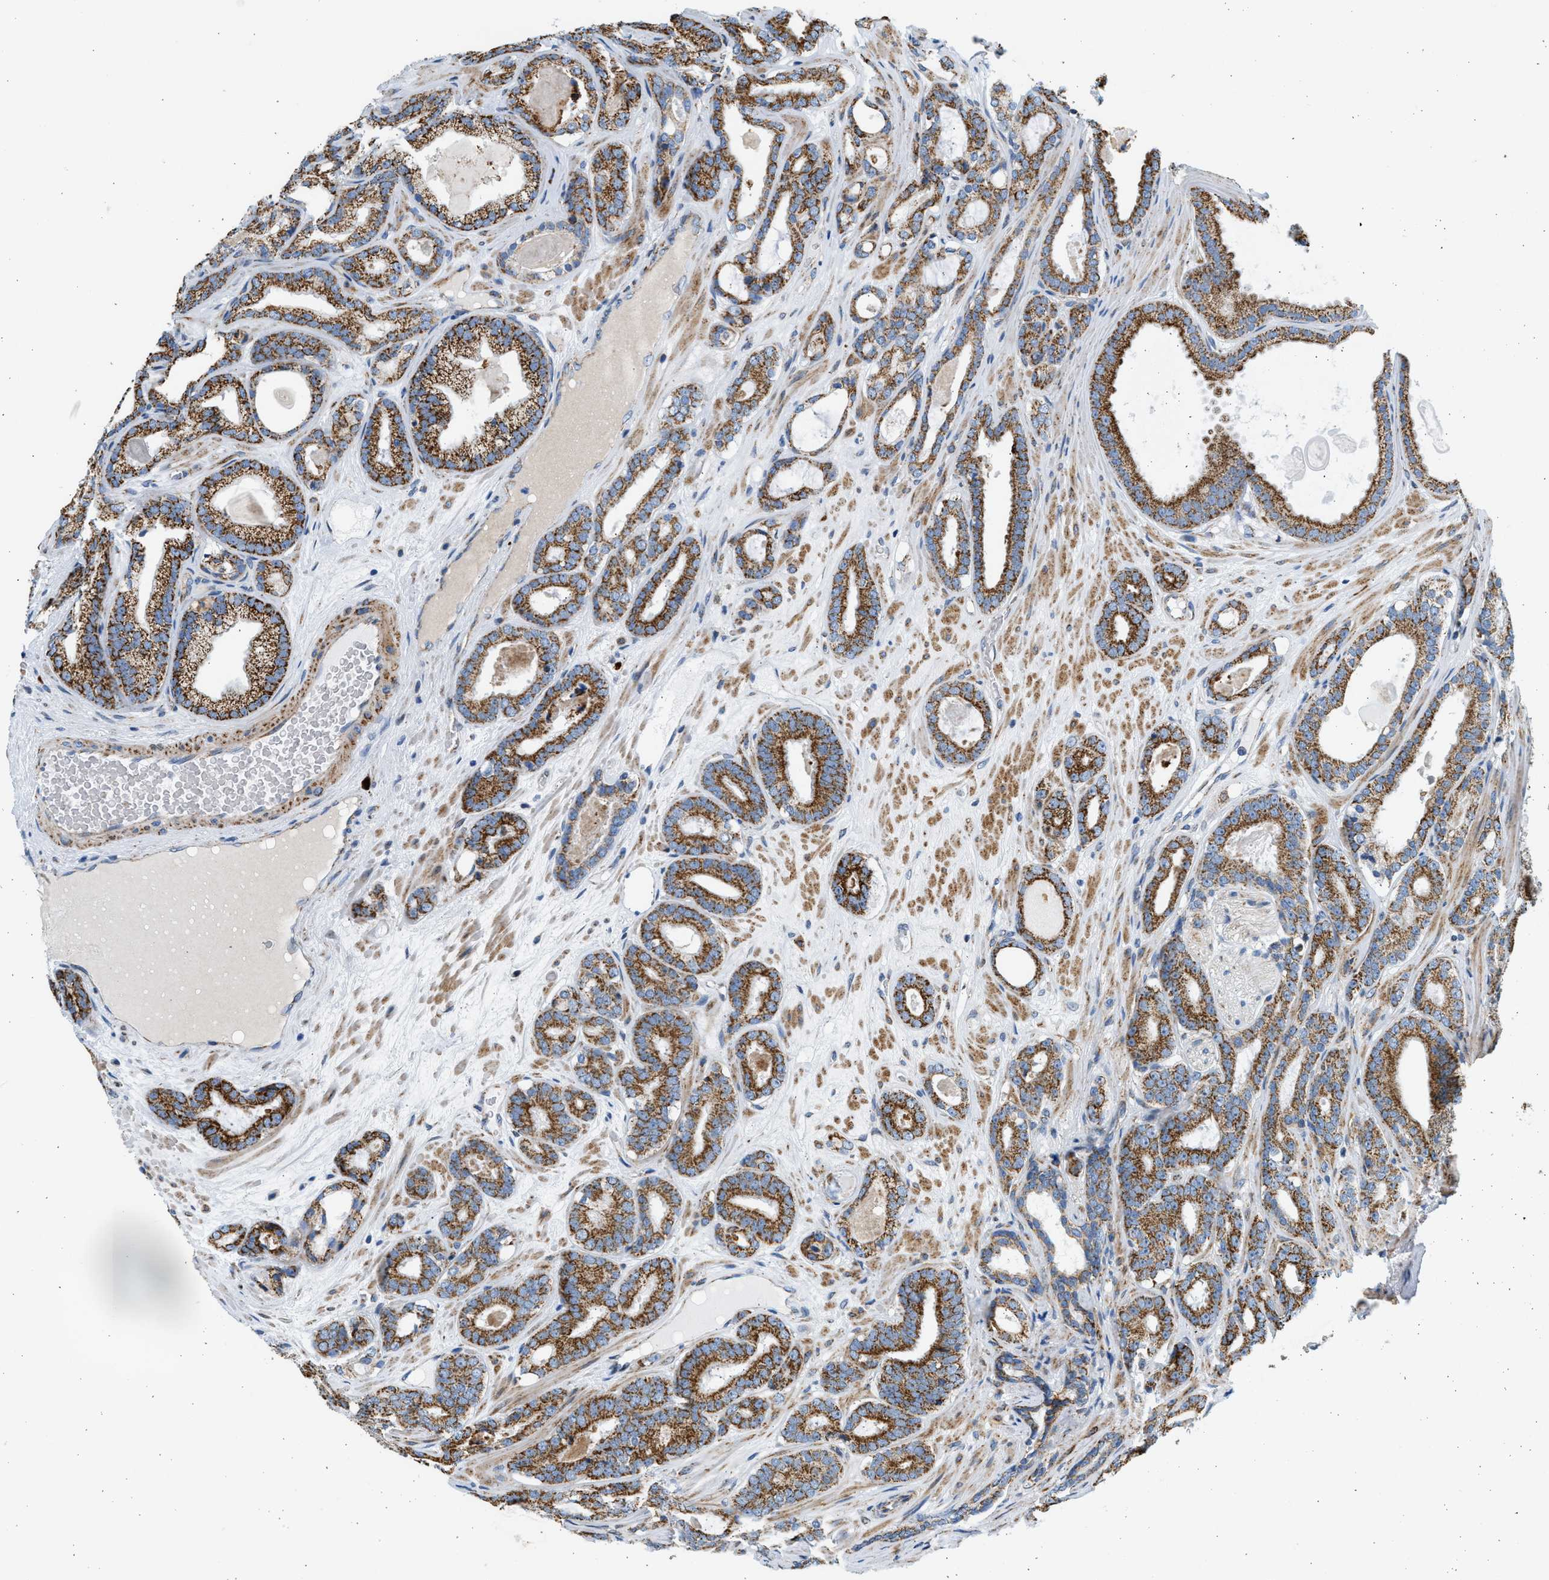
{"staining": {"intensity": "strong", "quantity": ">75%", "location": "cytoplasmic/membranous"}, "tissue": "prostate cancer", "cell_type": "Tumor cells", "image_type": "cancer", "snomed": [{"axis": "morphology", "description": "Adenocarcinoma, High grade"}, {"axis": "topography", "description": "Prostate"}], "caption": "Prostate high-grade adenocarcinoma stained with DAB immunohistochemistry reveals high levels of strong cytoplasmic/membranous positivity in about >75% of tumor cells.", "gene": "KCNMB3", "patient": {"sex": "male", "age": 60}}